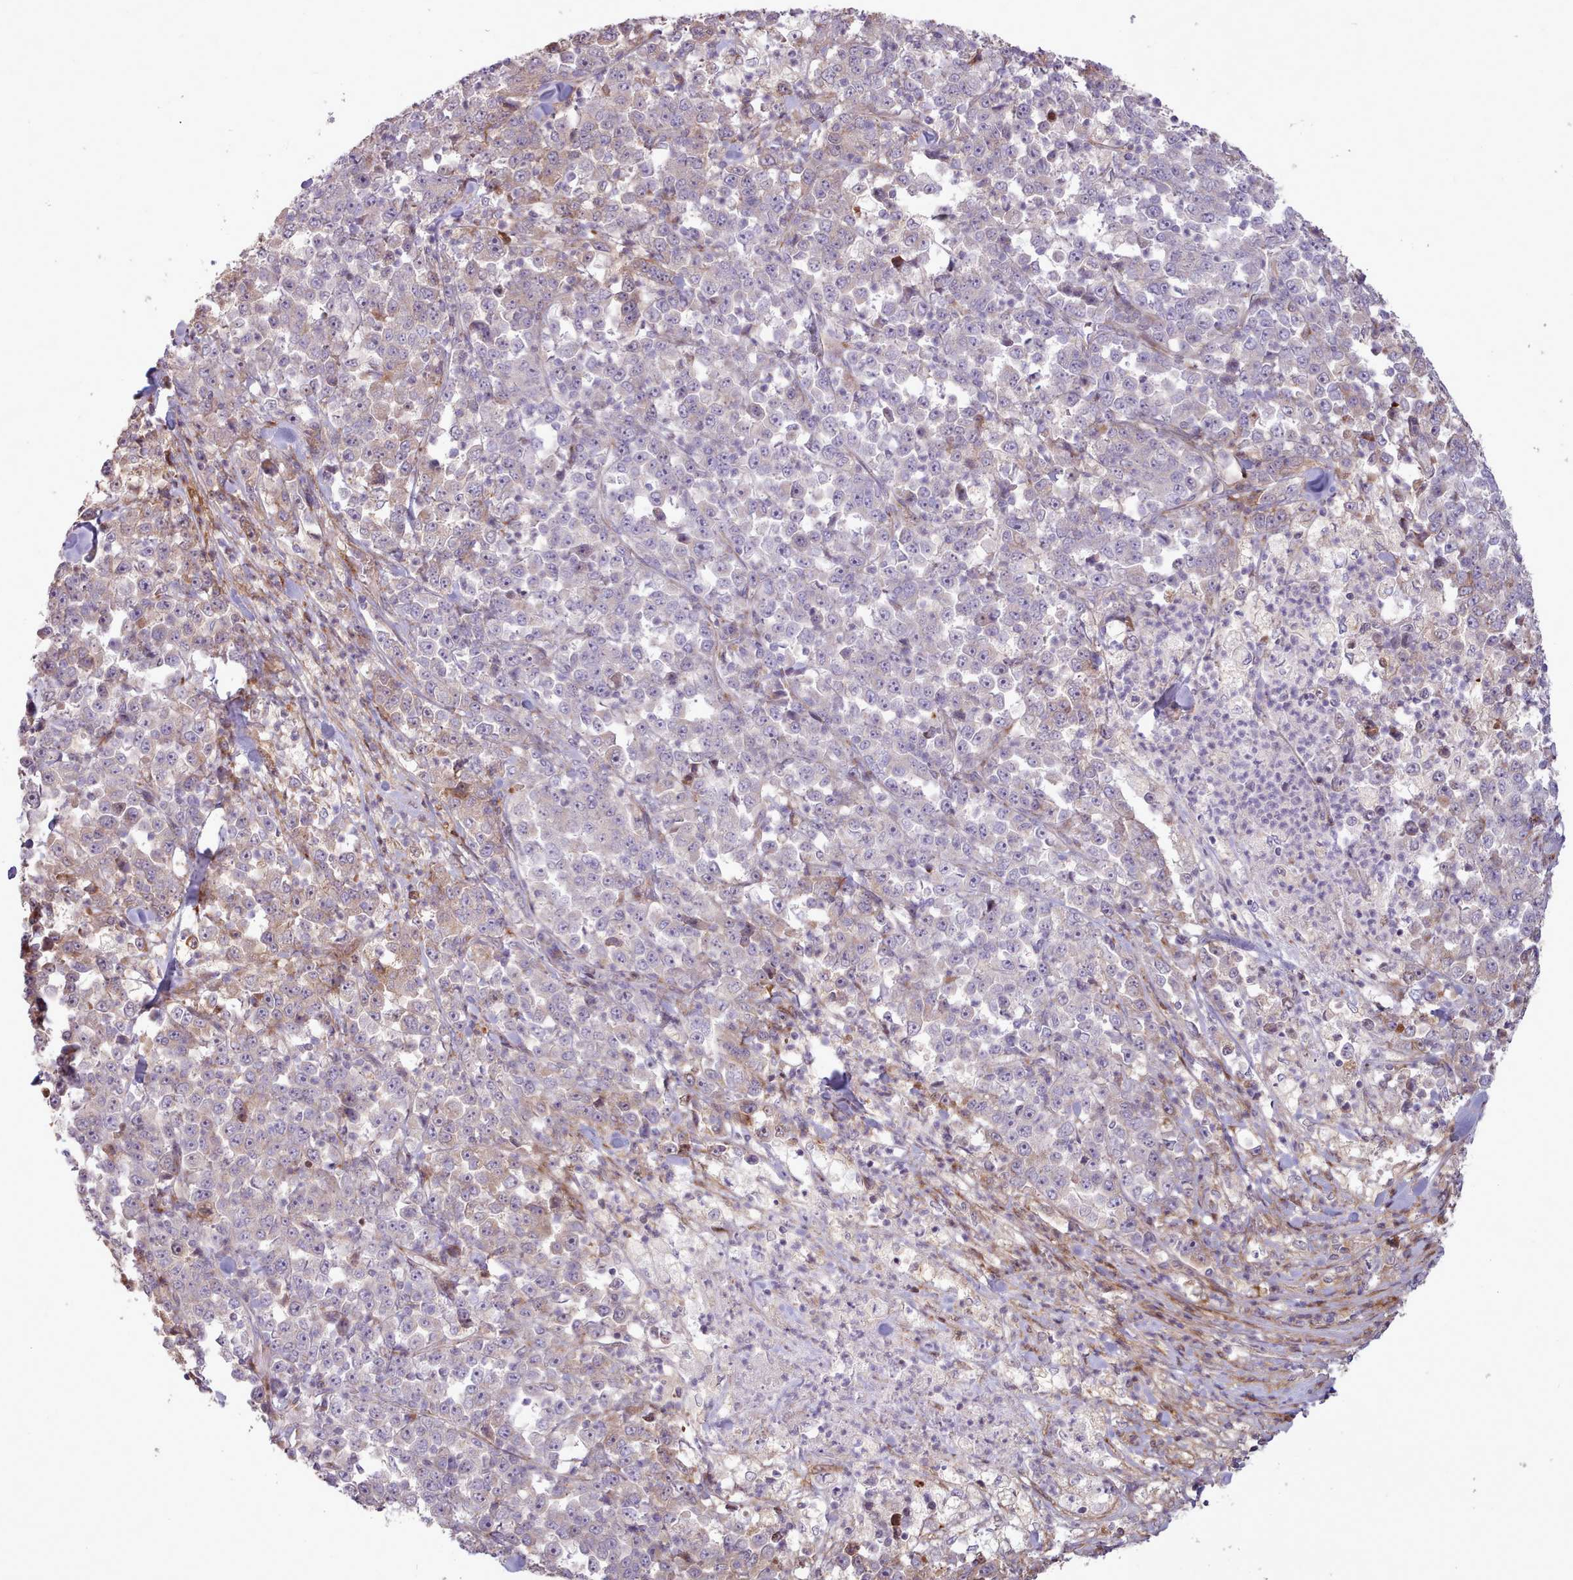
{"staining": {"intensity": "negative", "quantity": "none", "location": "none"}, "tissue": "stomach cancer", "cell_type": "Tumor cells", "image_type": "cancer", "snomed": [{"axis": "morphology", "description": "Normal tissue, NOS"}, {"axis": "morphology", "description": "Adenocarcinoma, NOS"}, {"axis": "topography", "description": "Stomach, upper"}, {"axis": "topography", "description": "Stomach"}], "caption": "Tumor cells are negative for protein expression in human adenocarcinoma (stomach).", "gene": "PPP3R2", "patient": {"sex": "male", "age": 59}}